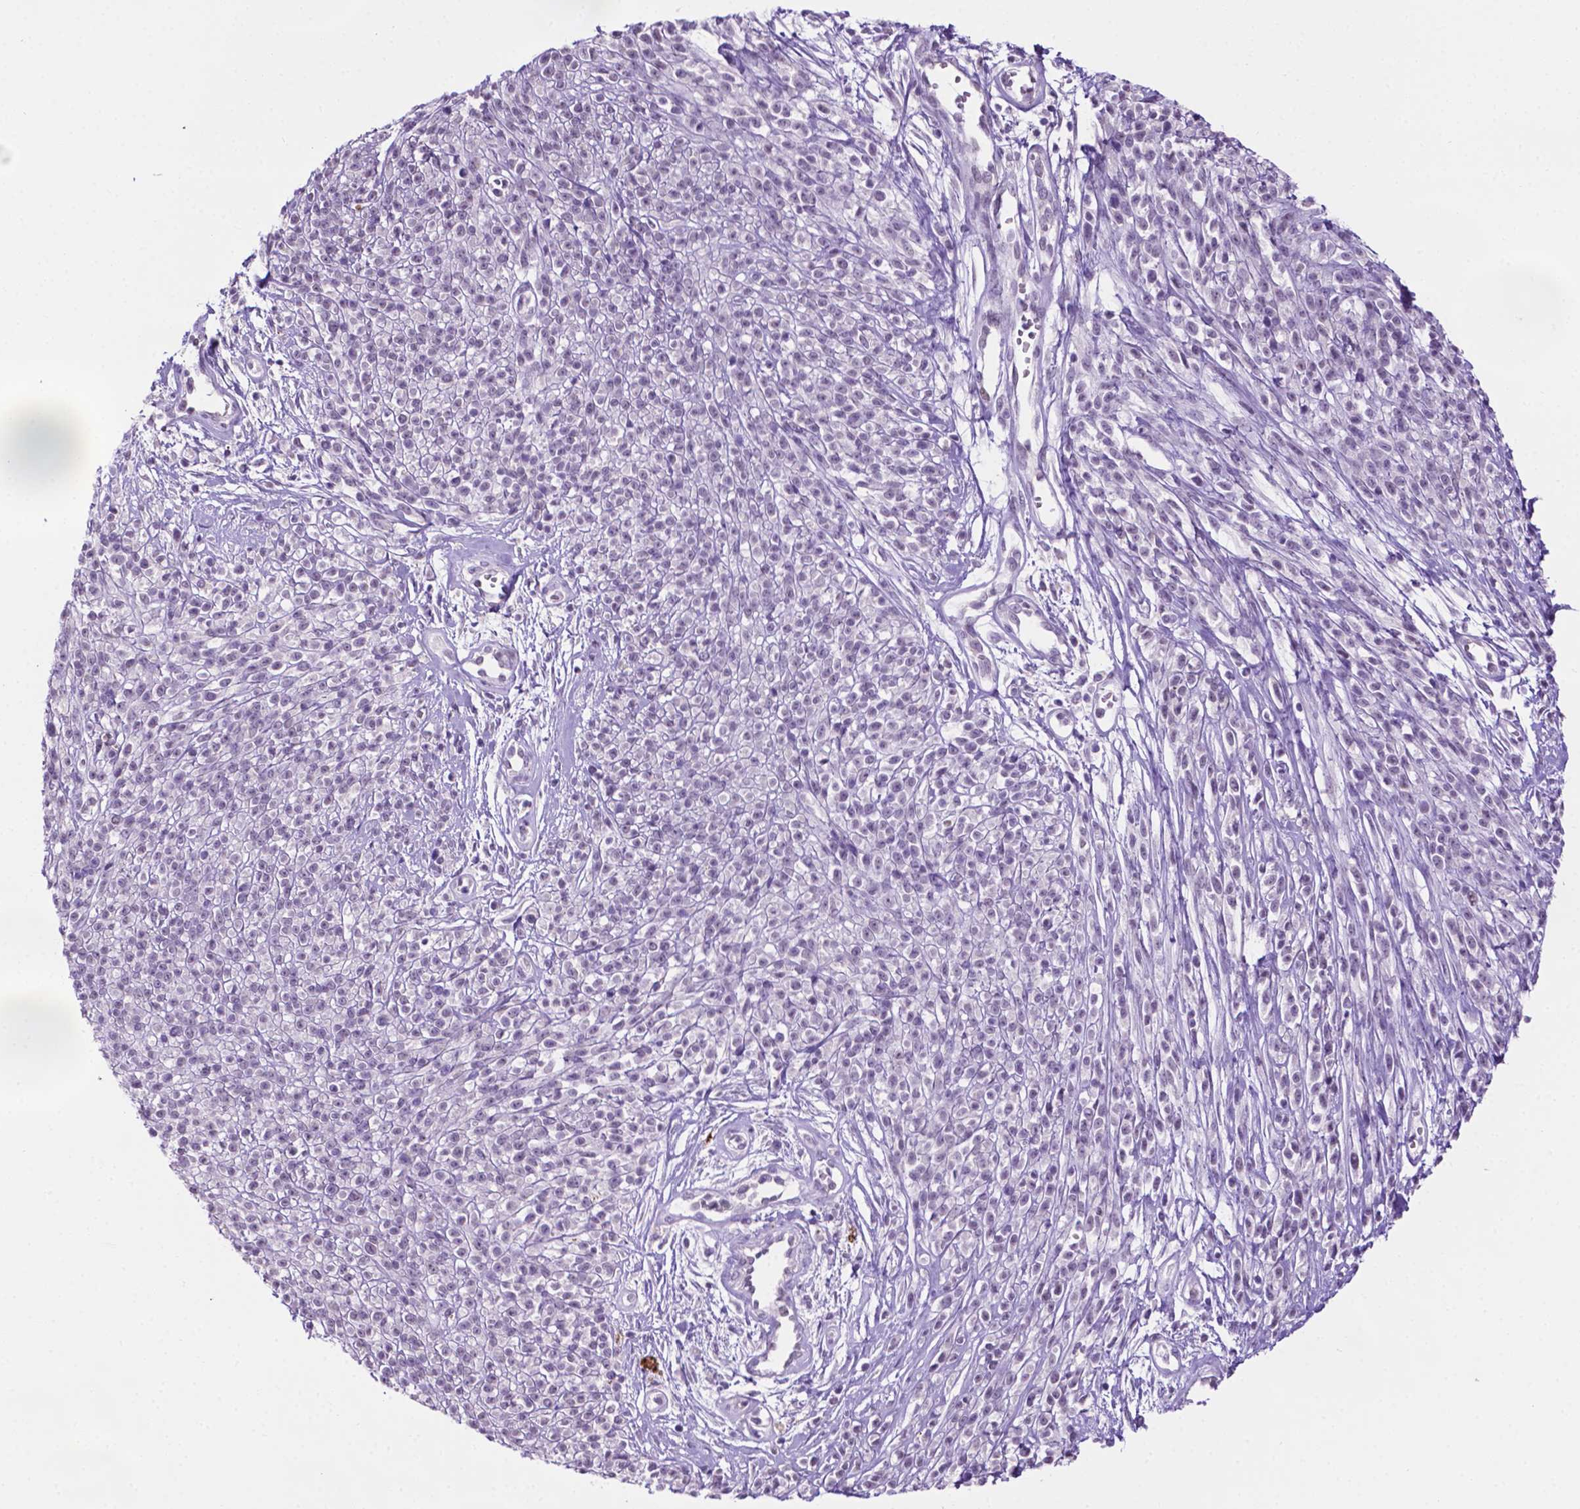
{"staining": {"intensity": "negative", "quantity": "none", "location": "none"}, "tissue": "melanoma", "cell_type": "Tumor cells", "image_type": "cancer", "snomed": [{"axis": "morphology", "description": "Malignant melanoma, NOS"}, {"axis": "topography", "description": "Skin"}, {"axis": "topography", "description": "Skin of trunk"}], "caption": "Photomicrograph shows no protein positivity in tumor cells of melanoma tissue.", "gene": "MMP27", "patient": {"sex": "male", "age": 74}}